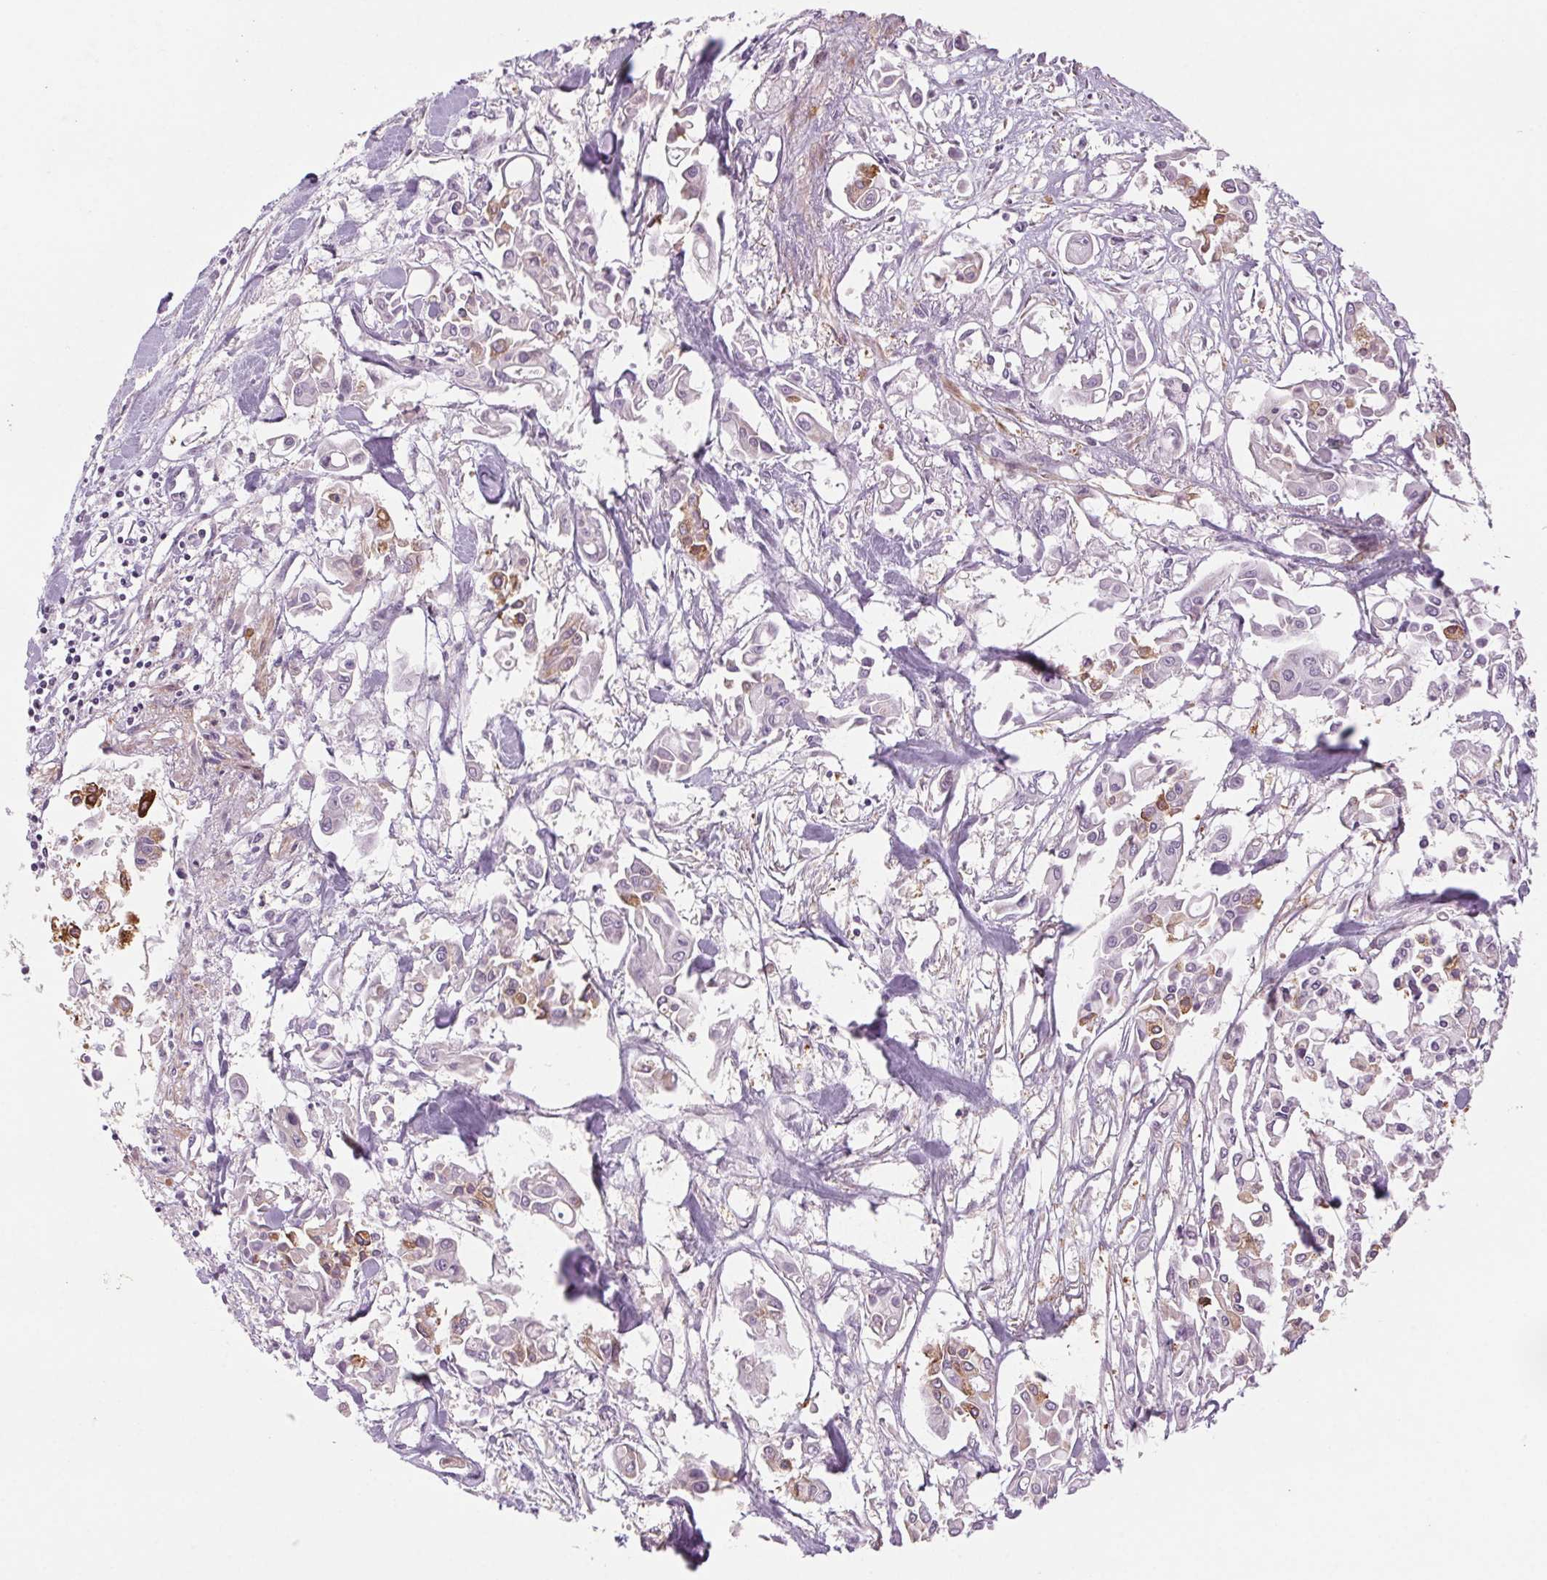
{"staining": {"intensity": "moderate", "quantity": "<25%", "location": "cytoplasmic/membranous"}, "tissue": "pancreatic cancer", "cell_type": "Tumor cells", "image_type": "cancer", "snomed": [{"axis": "morphology", "description": "Adenocarcinoma, NOS"}, {"axis": "topography", "description": "Pancreas"}], "caption": "A brown stain highlights moderate cytoplasmic/membranous staining of a protein in human adenocarcinoma (pancreatic) tumor cells. (brown staining indicates protein expression, while blue staining denotes nuclei).", "gene": "HHLA2", "patient": {"sex": "male", "age": 61}}